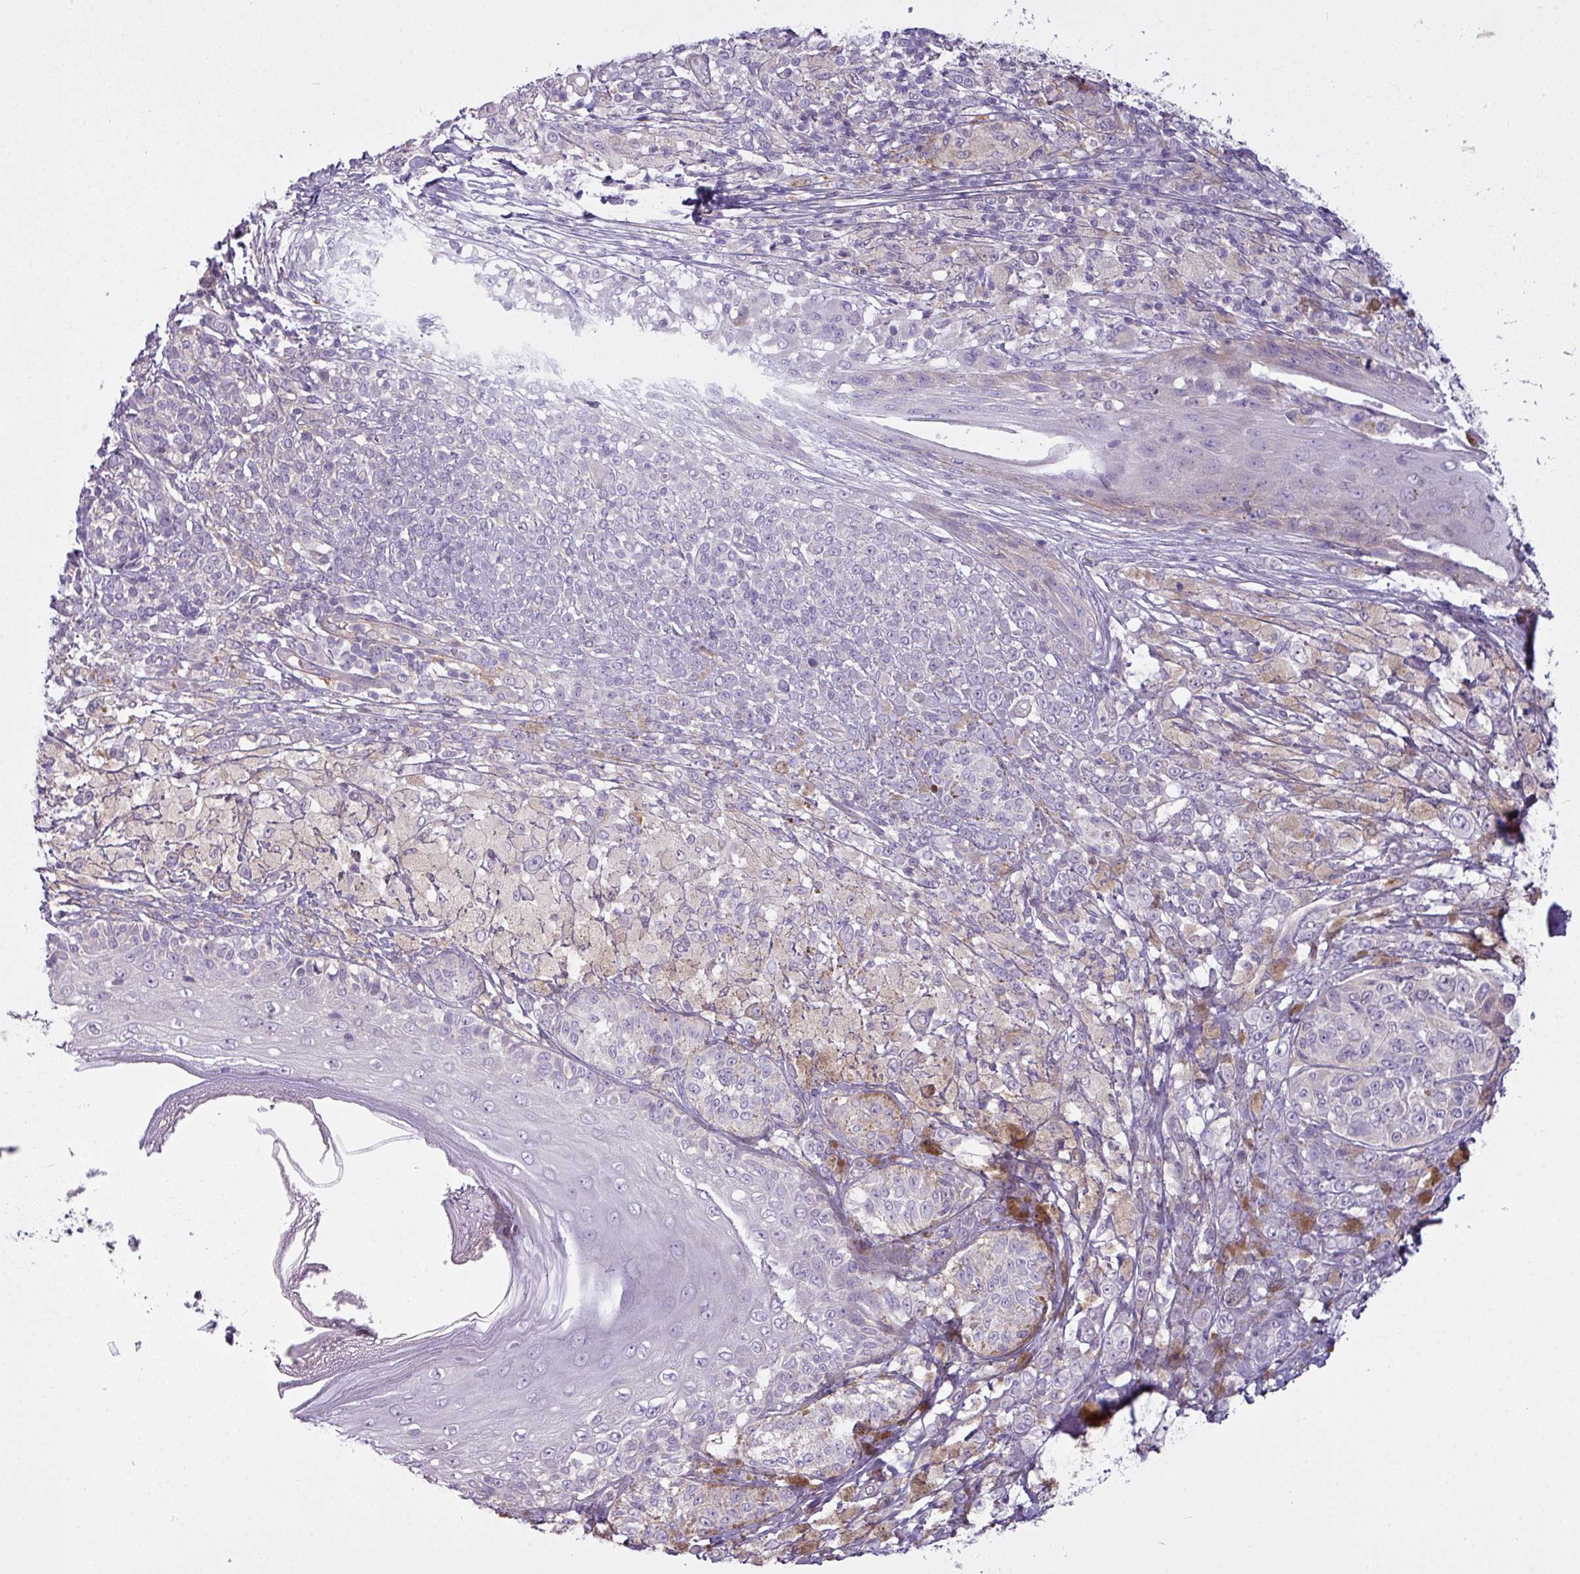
{"staining": {"intensity": "negative", "quantity": "none", "location": "none"}, "tissue": "melanoma", "cell_type": "Tumor cells", "image_type": "cancer", "snomed": [{"axis": "morphology", "description": "Malignant melanoma, NOS"}, {"axis": "topography", "description": "Skin"}], "caption": "DAB (3,3'-diaminobenzidine) immunohistochemical staining of melanoma demonstrates no significant staining in tumor cells. (DAB (3,3'-diaminobenzidine) IHC, high magnification).", "gene": "CAMK2B", "patient": {"sex": "male", "age": 42}}